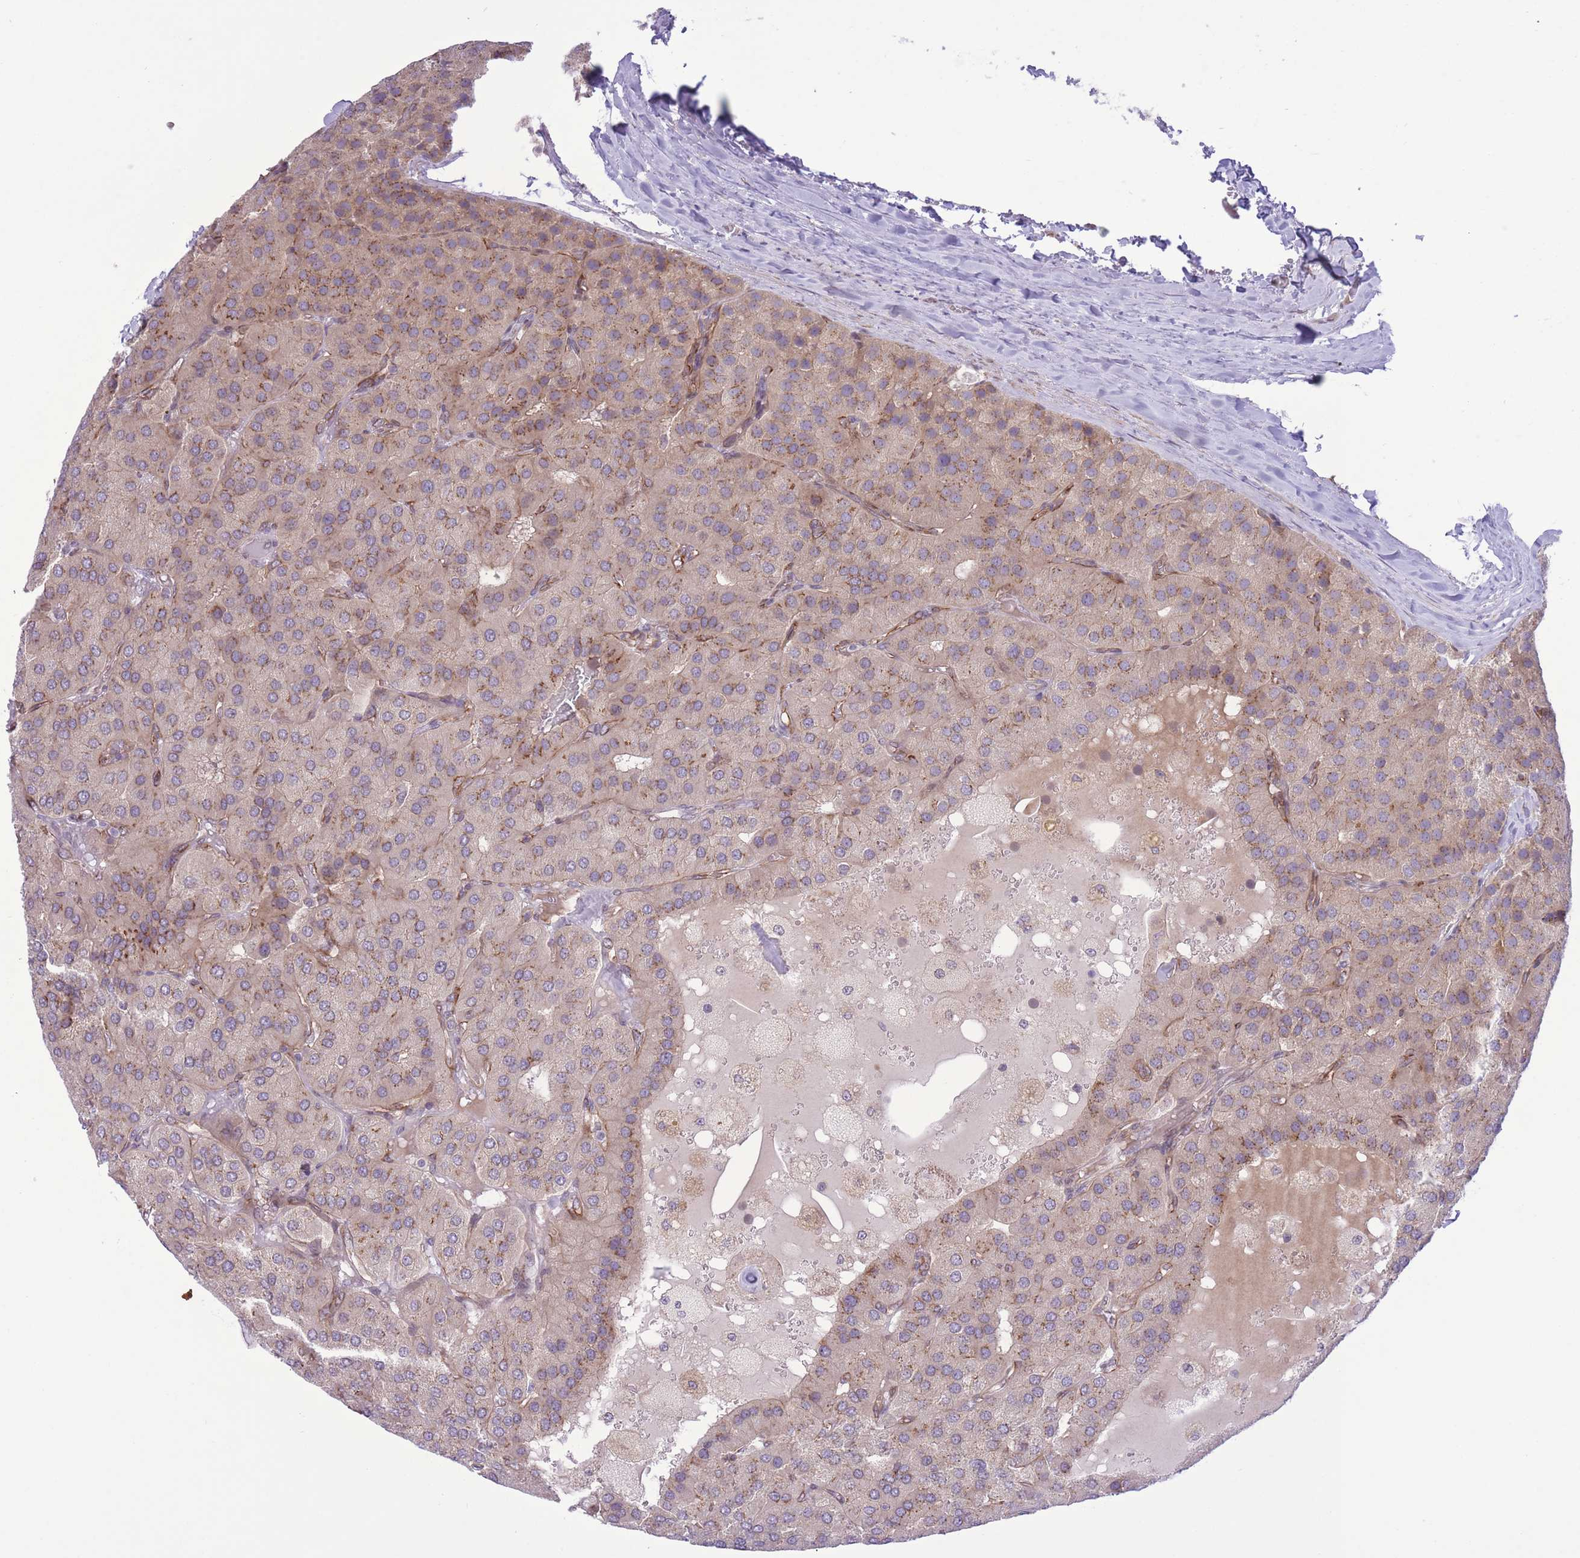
{"staining": {"intensity": "moderate", "quantity": "<25%", "location": "cytoplasmic/membranous"}, "tissue": "parathyroid gland", "cell_type": "Glandular cells", "image_type": "normal", "snomed": [{"axis": "morphology", "description": "Normal tissue, NOS"}, {"axis": "morphology", "description": "Adenoma, NOS"}, {"axis": "topography", "description": "Parathyroid gland"}], "caption": "Glandular cells exhibit low levels of moderate cytoplasmic/membranous expression in approximately <25% of cells in unremarkable human parathyroid gland.", "gene": "ZBED5", "patient": {"sex": "female", "age": 86}}